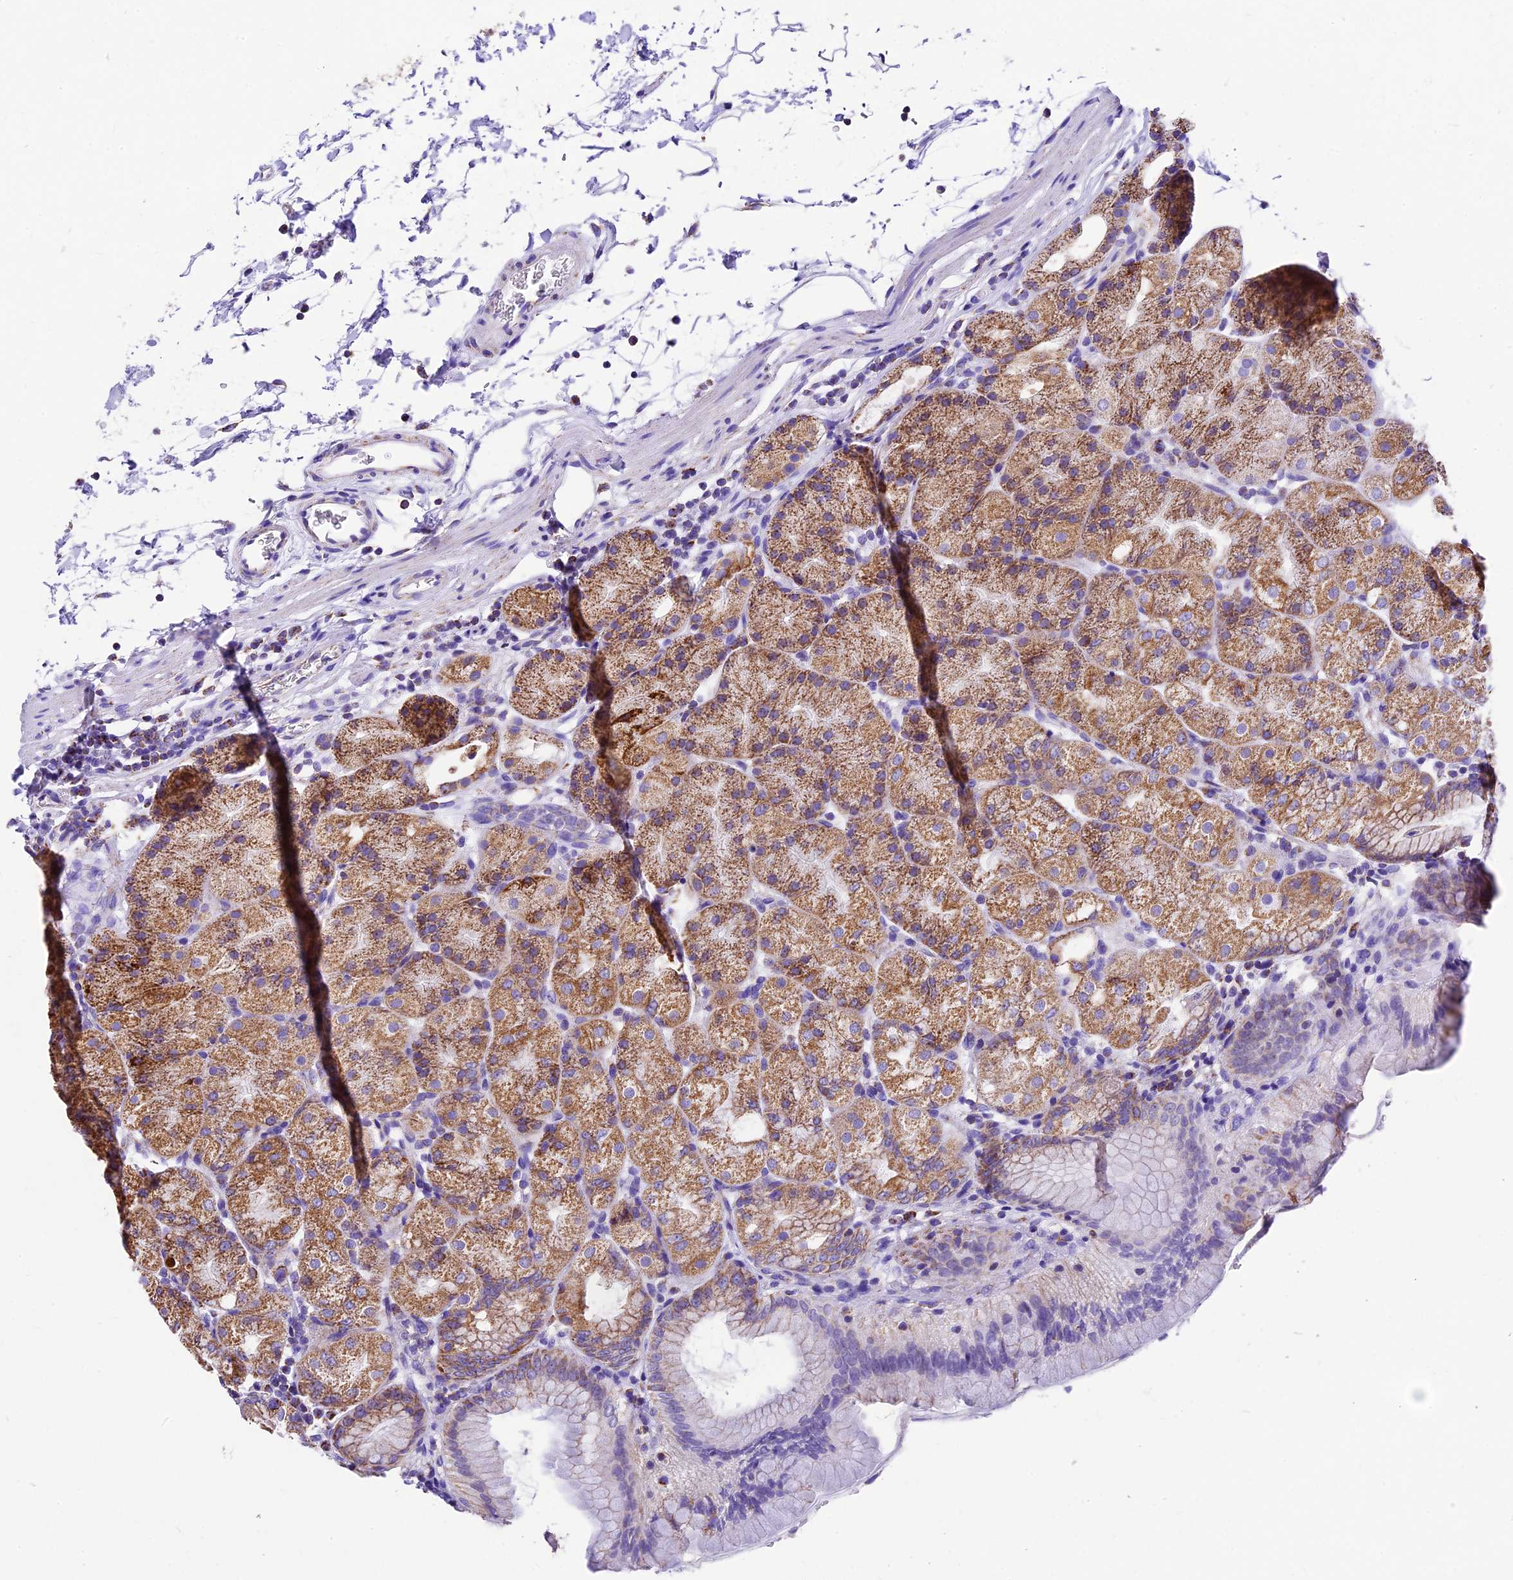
{"staining": {"intensity": "moderate", "quantity": ">75%", "location": "cytoplasmic/membranous"}, "tissue": "stomach", "cell_type": "Glandular cells", "image_type": "normal", "snomed": [{"axis": "morphology", "description": "Normal tissue, NOS"}, {"axis": "topography", "description": "Stomach, upper"}, {"axis": "topography", "description": "Stomach, lower"}], "caption": "Moderate cytoplasmic/membranous expression for a protein is appreciated in about >75% of glandular cells of unremarkable stomach using immunohistochemistry (IHC).", "gene": "DCAF5", "patient": {"sex": "male", "age": 62}}